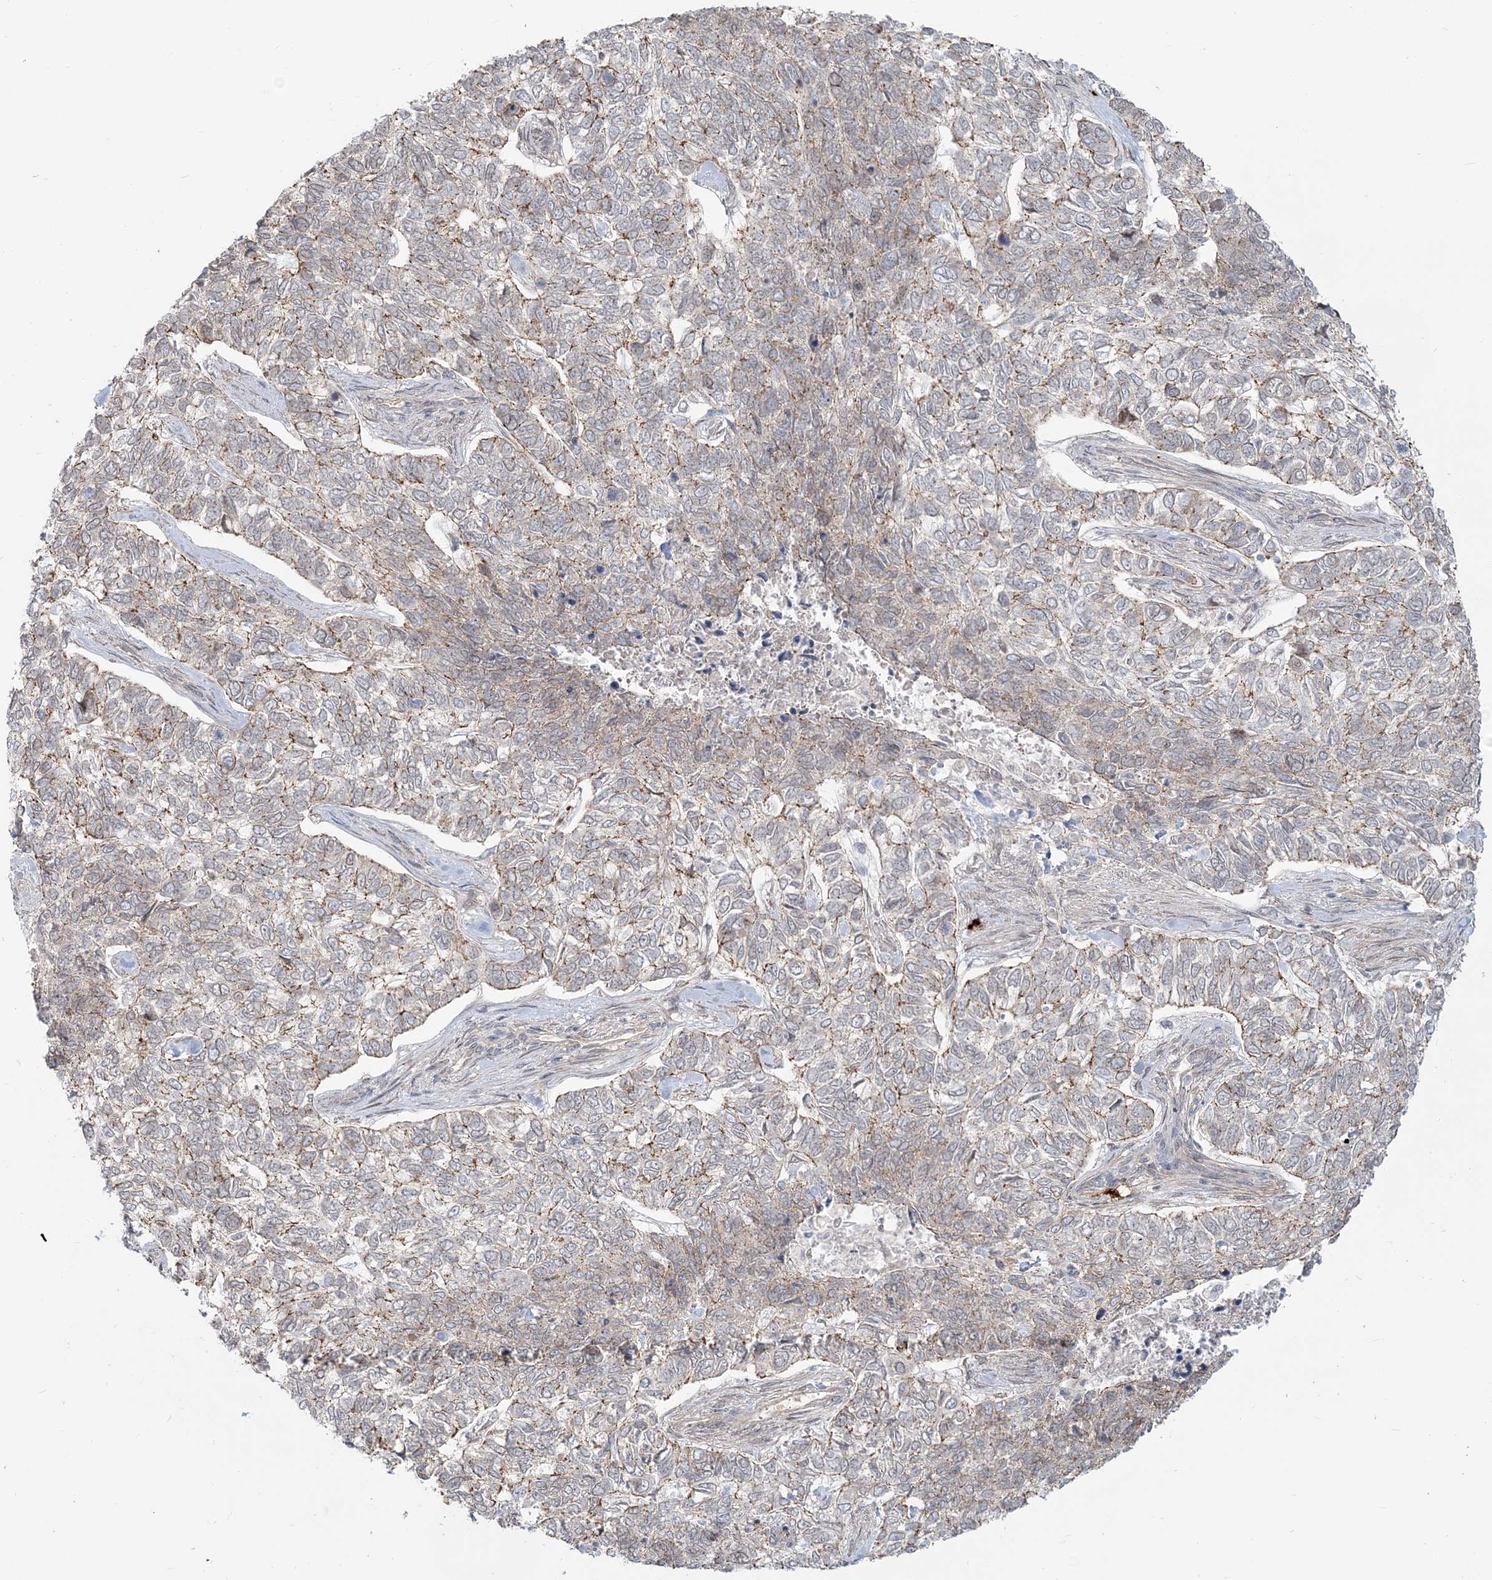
{"staining": {"intensity": "moderate", "quantity": "<25%", "location": "cytoplasmic/membranous"}, "tissue": "skin cancer", "cell_type": "Tumor cells", "image_type": "cancer", "snomed": [{"axis": "morphology", "description": "Basal cell carcinoma"}, {"axis": "topography", "description": "Skin"}], "caption": "Protein staining of basal cell carcinoma (skin) tissue demonstrates moderate cytoplasmic/membranous staining in about <25% of tumor cells. Immunohistochemistry (ihc) stains the protein of interest in brown and the nuclei are stained blue.", "gene": "SH3PXD2A", "patient": {"sex": "female", "age": 65}}